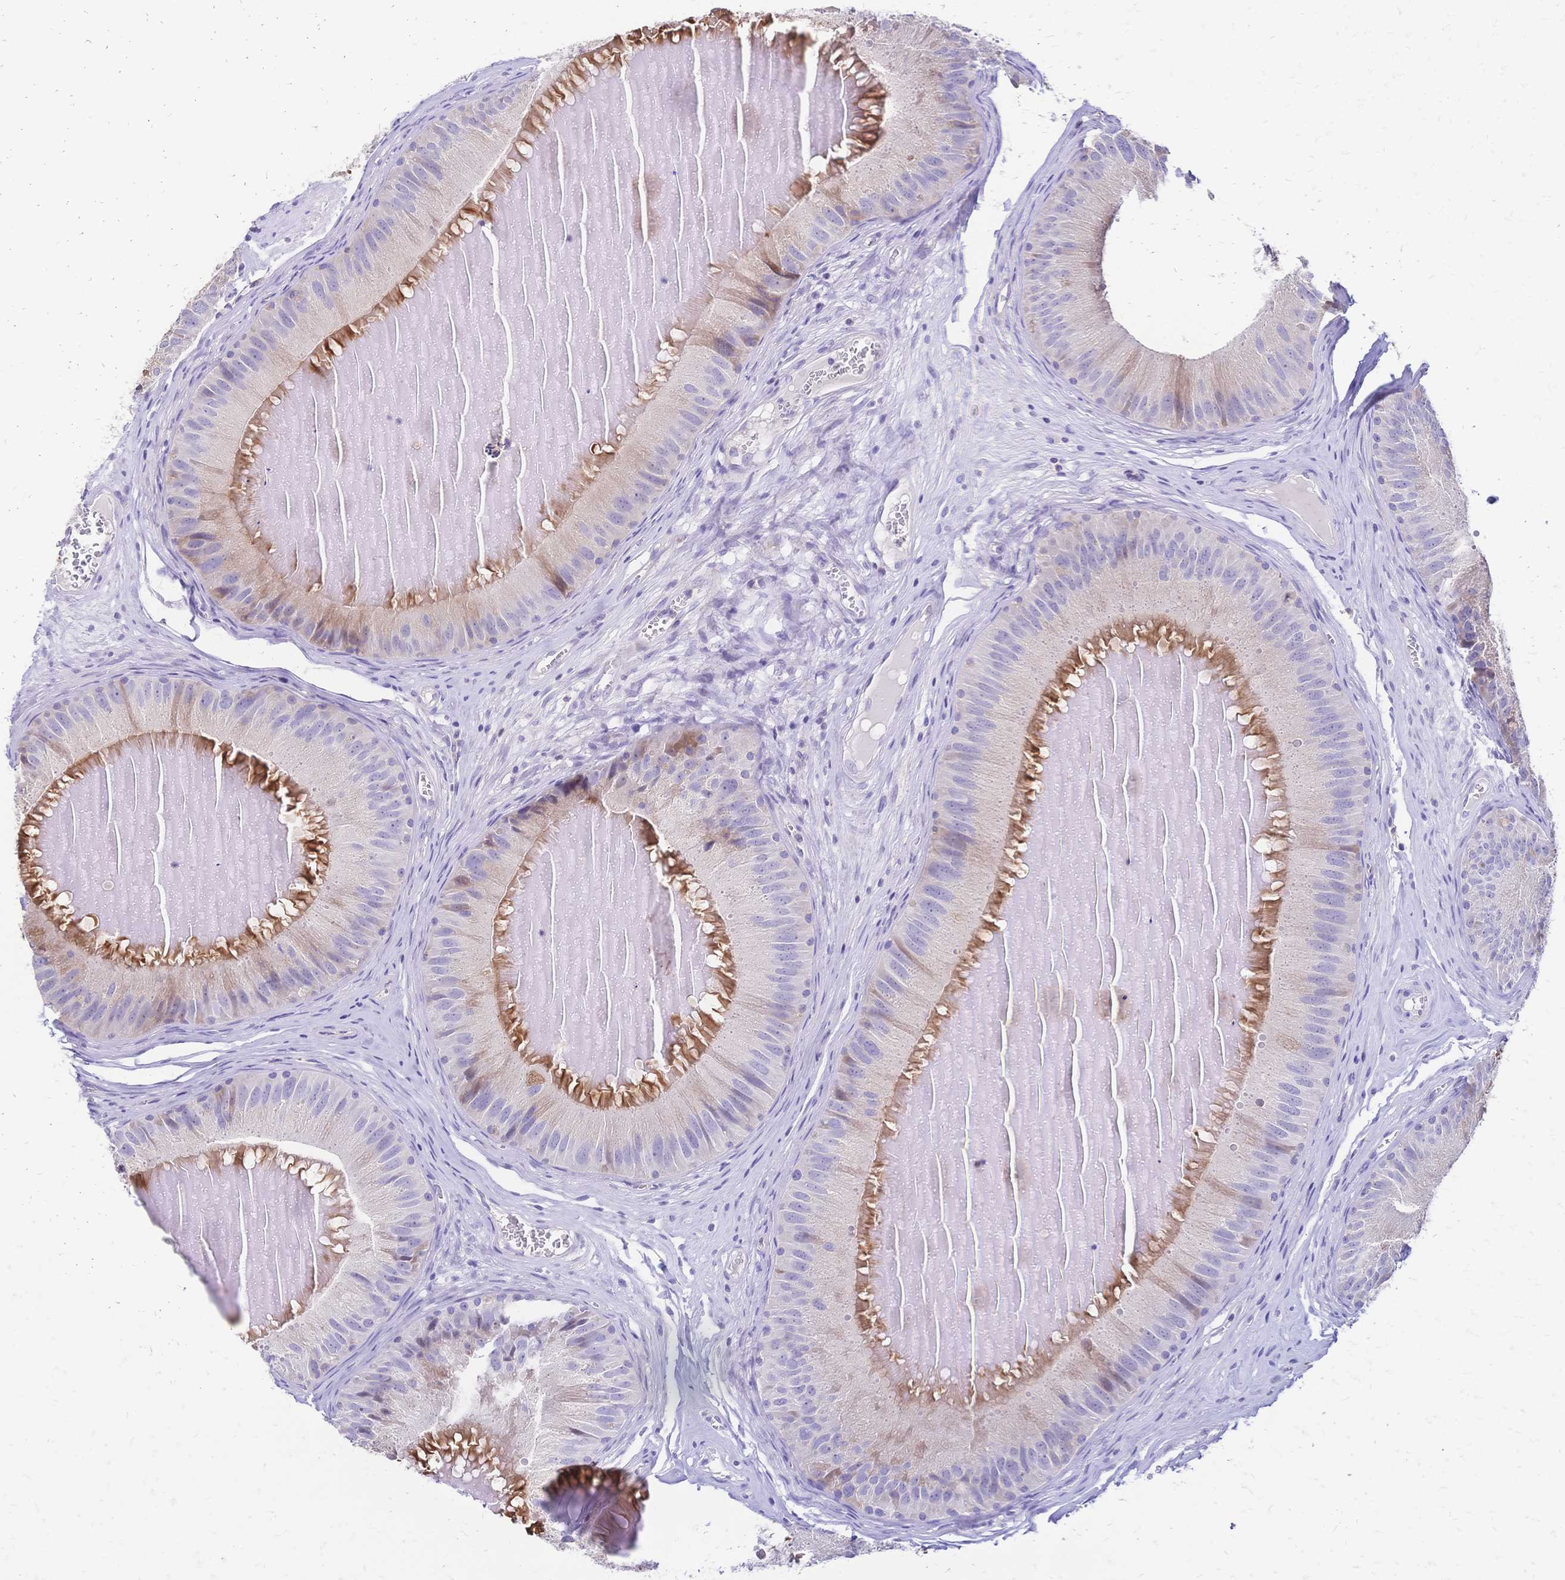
{"staining": {"intensity": "moderate", "quantity": "<25%", "location": "cytoplasmic/membranous"}, "tissue": "epididymis", "cell_type": "Glandular cells", "image_type": "normal", "snomed": [{"axis": "morphology", "description": "Normal tissue, NOS"}, {"axis": "topography", "description": "Epididymis, spermatic cord, NOS"}], "caption": "Human epididymis stained for a protein (brown) displays moderate cytoplasmic/membranous positive staining in about <25% of glandular cells.", "gene": "IL2RA", "patient": {"sex": "male", "age": 39}}